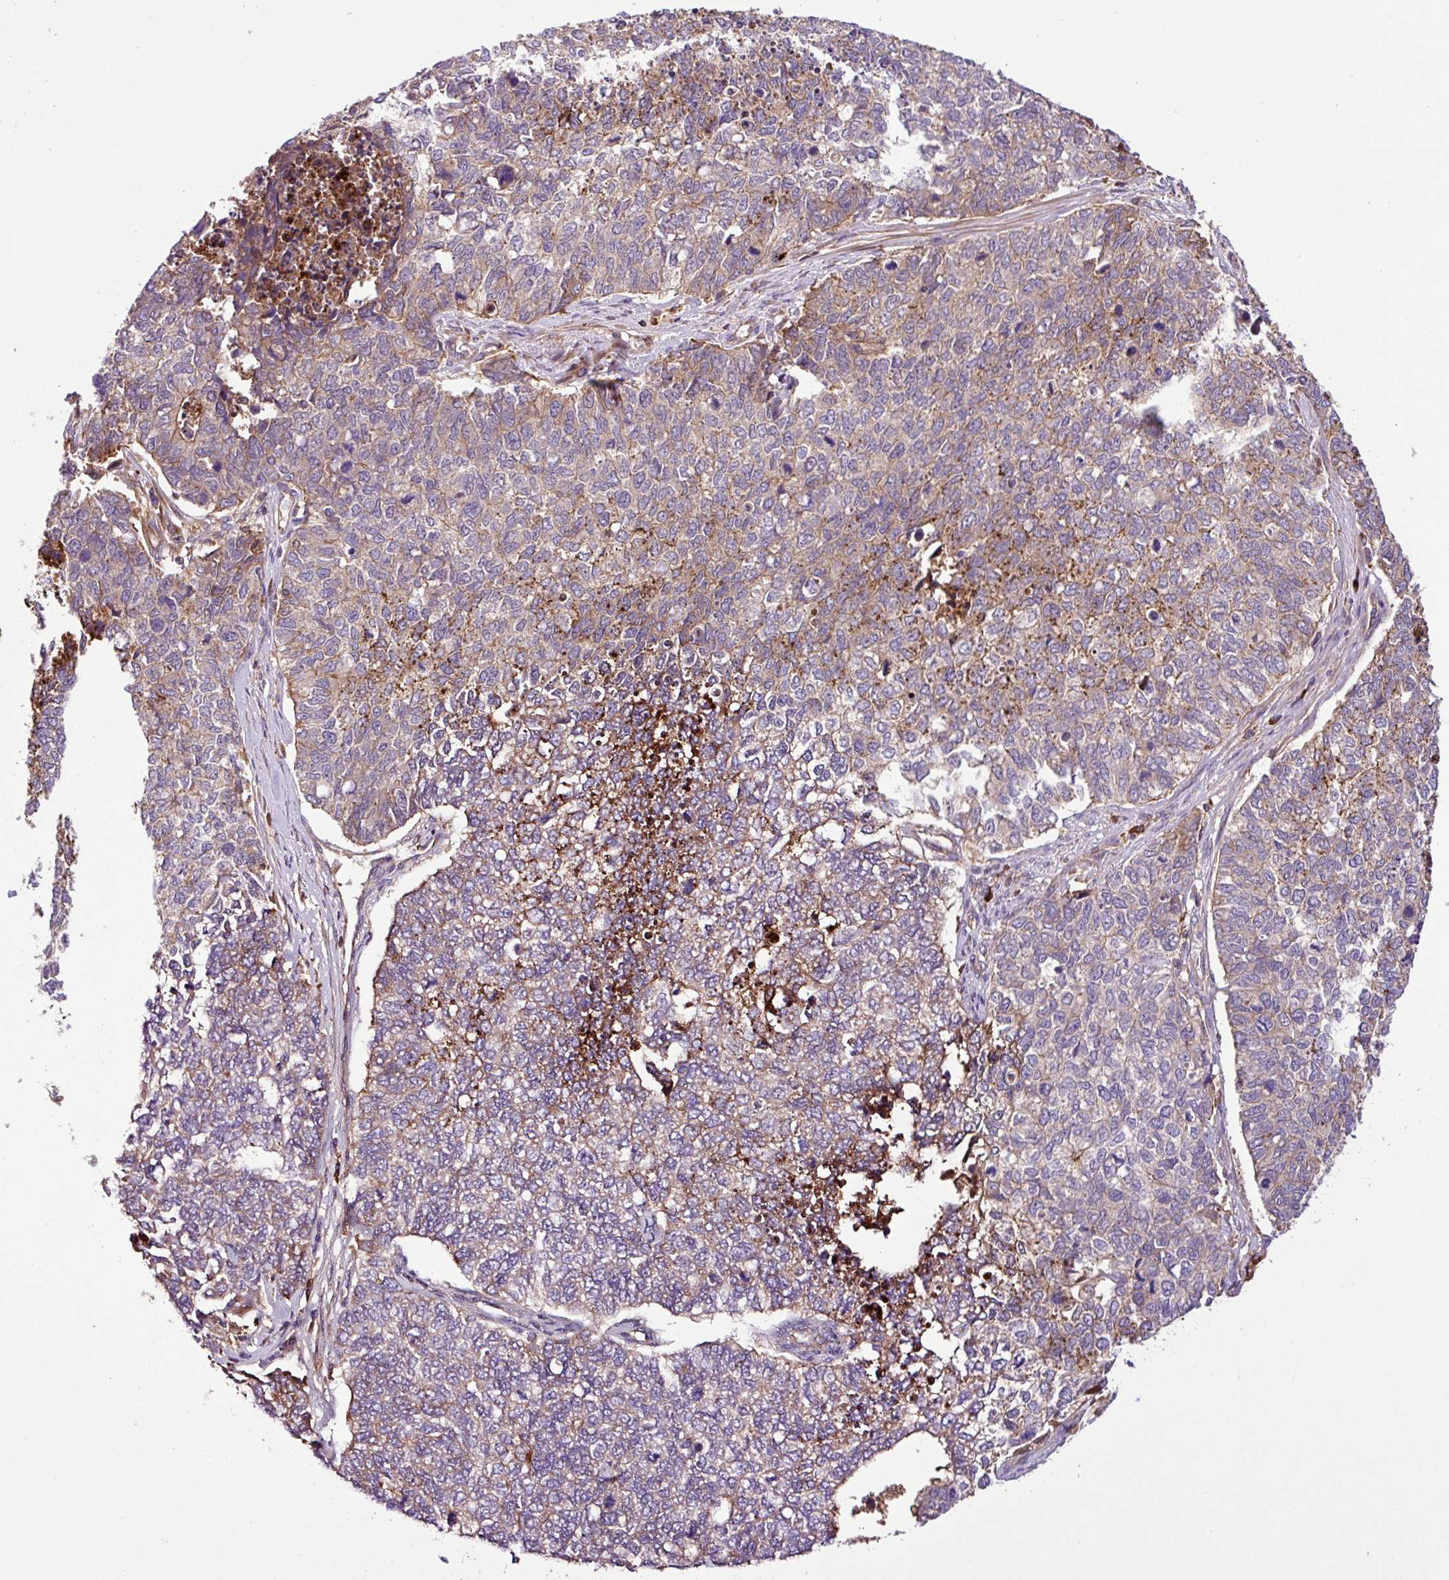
{"staining": {"intensity": "weak", "quantity": "<25%", "location": "cytoplasmic/membranous"}, "tissue": "cervical cancer", "cell_type": "Tumor cells", "image_type": "cancer", "snomed": [{"axis": "morphology", "description": "Squamous cell carcinoma, NOS"}, {"axis": "topography", "description": "Cervix"}], "caption": "IHC histopathology image of cervical cancer stained for a protein (brown), which reveals no positivity in tumor cells. (Brightfield microscopy of DAB immunohistochemistry at high magnification).", "gene": "ZNF266", "patient": {"sex": "female", "age": 63}}